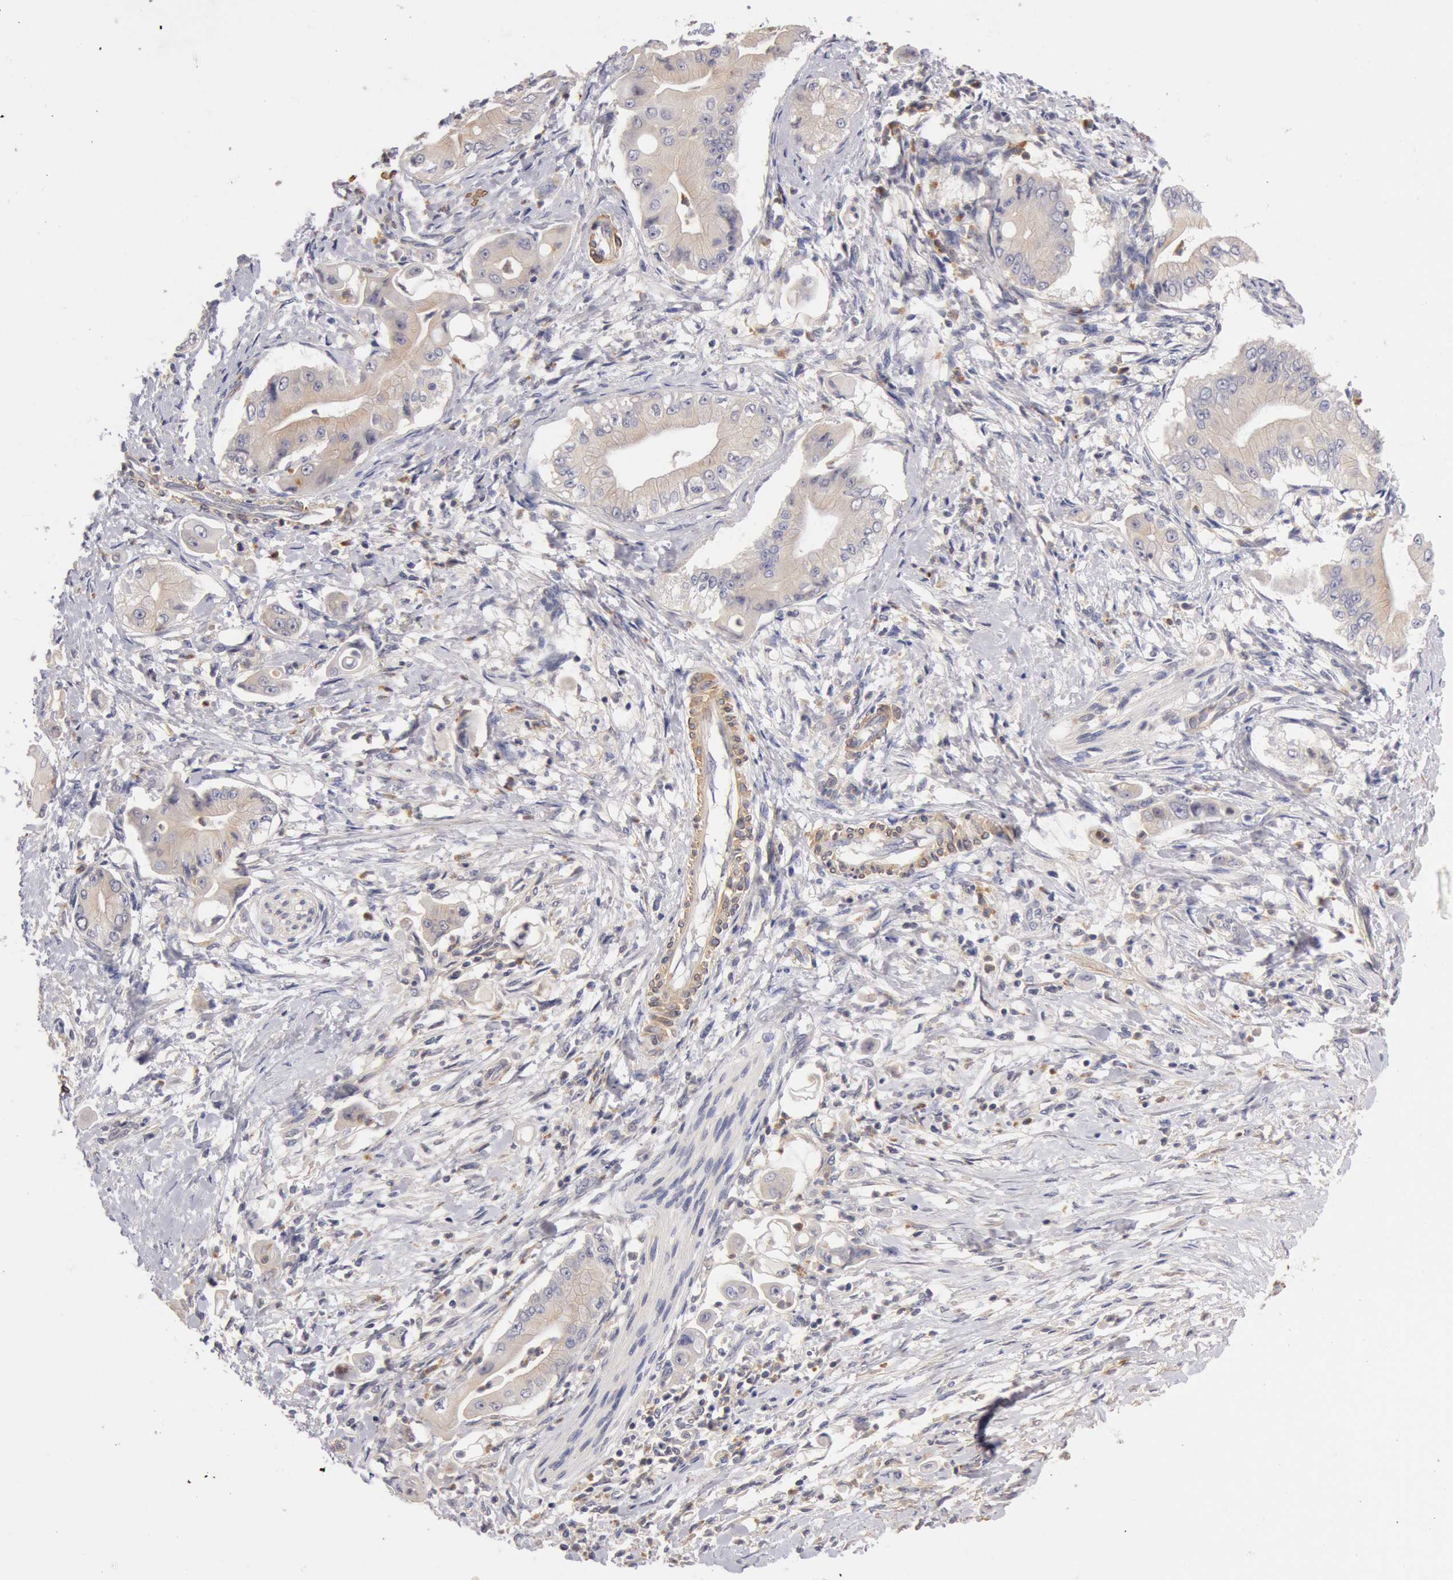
{"staining": {"intensity": "weak", "quantity": "25%-75%", "location": "cytoplasmic/membranous"}, "tissue": "pancreatic cancer", "cell_type": "Tumor cells", "image_type": "cancer", "snomed": [{"axis": "morphology", "description": "Adenocarcinoma, NOS"}, {"axis": "topography", "description": "Pancreas"}], "caption": "A high-resolution histopathology image shows immunohistochemistry (IHC) staining of pancreatic cancer, which exhibits weak cytoplasmic/membranous staining in approximately 25%-75% of tumor cells. (Brightfield microscopy of DAB IHC at high magnification).", "gene": "TMED8", "patient": {"sex": "male", "age": 62}}